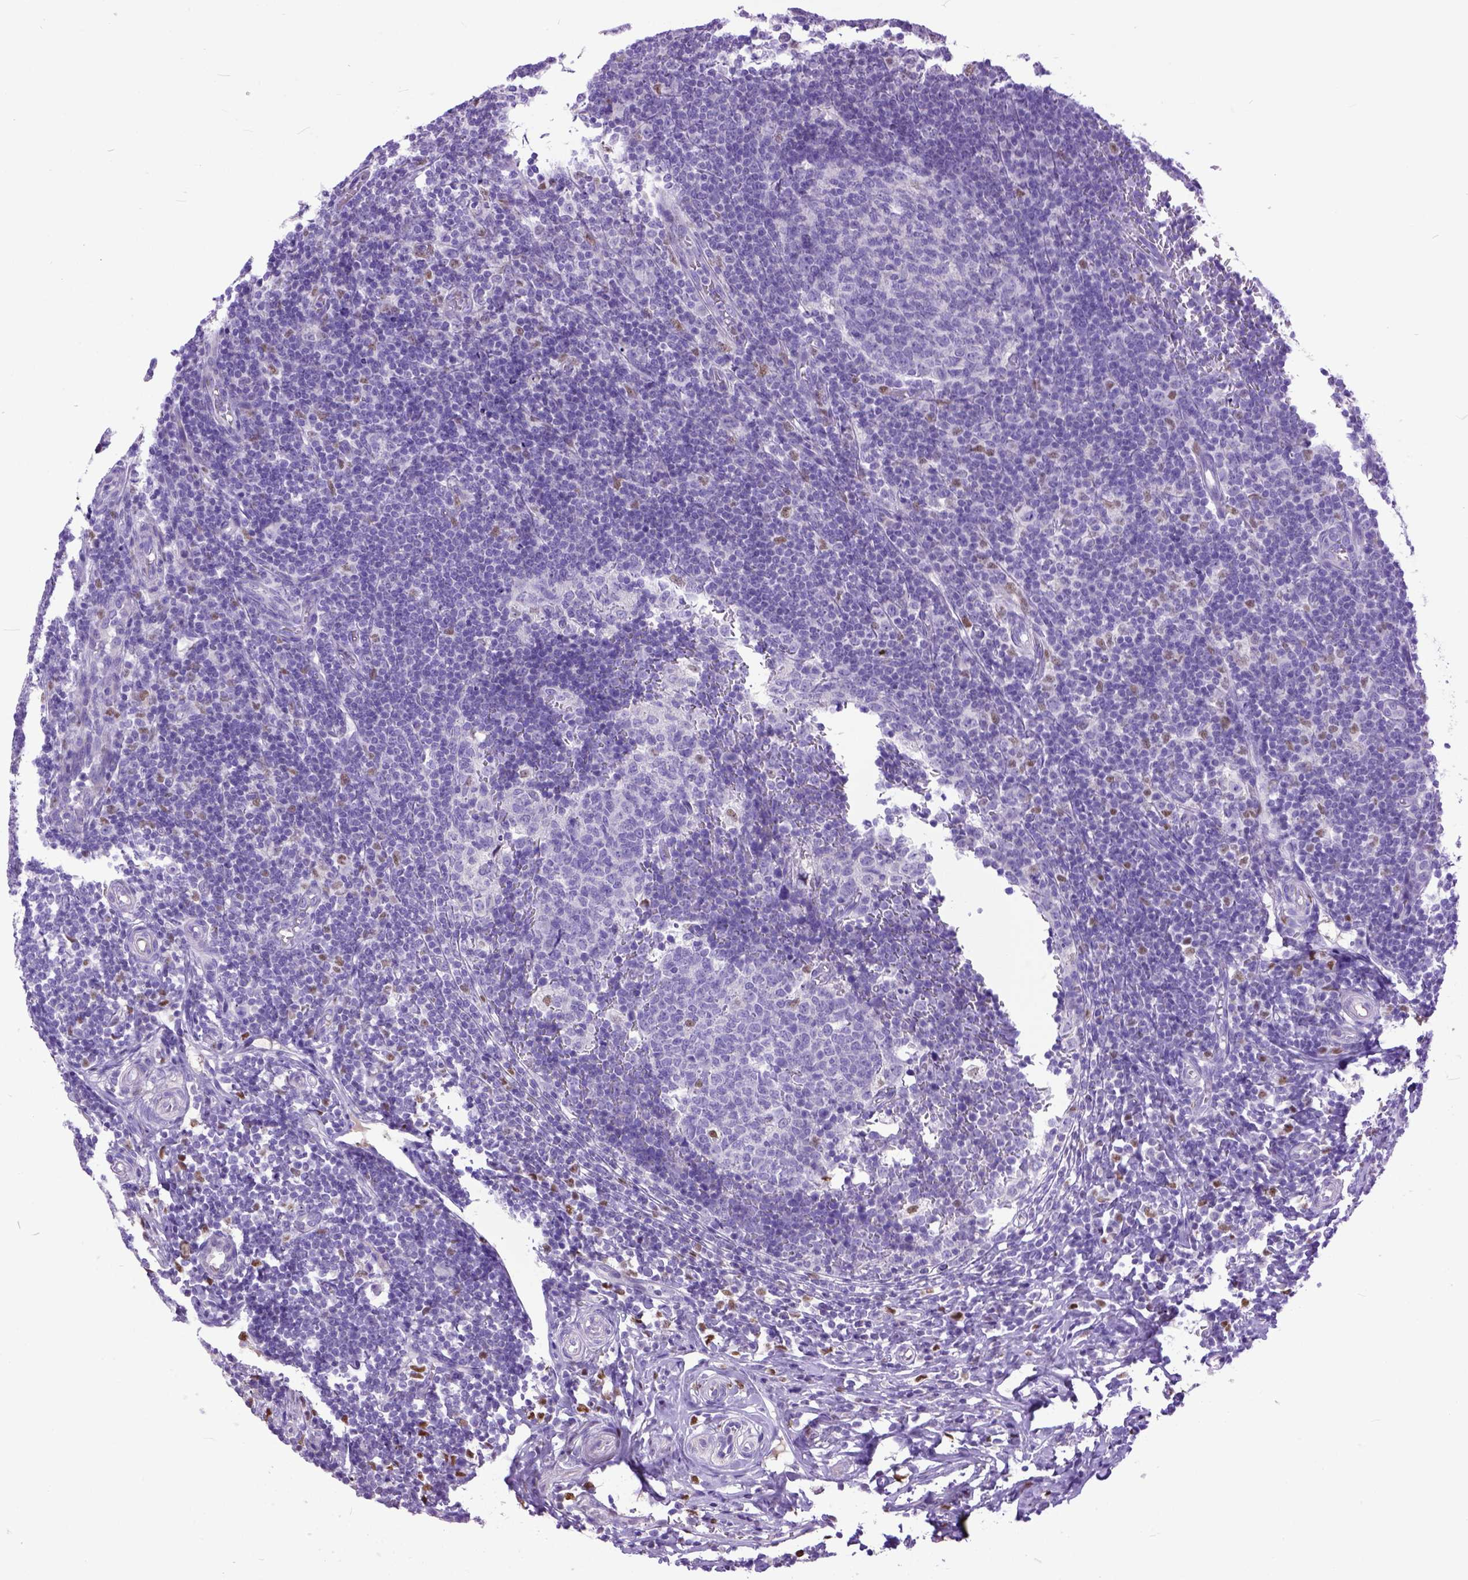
{"staining": {"intensity": "negative", "quantity": "none", "location": "none"}, "tissue": "appendix", "cell_type": "Glandular cells", "image_type": "normal", "snomed": [{"axis": "morphology", "description": "Normal tissue, NOS"}, {"axis": "topography", "description": "Appendix"}], "caption": "Immunohistochemistry (IHC) micrograph of unremarkable appendix: human appendix stained with DAB reveals no significant protein positivity in glandular cells.", "gene": "CRB1", "patient": {"sex": "male", "age": 18}}